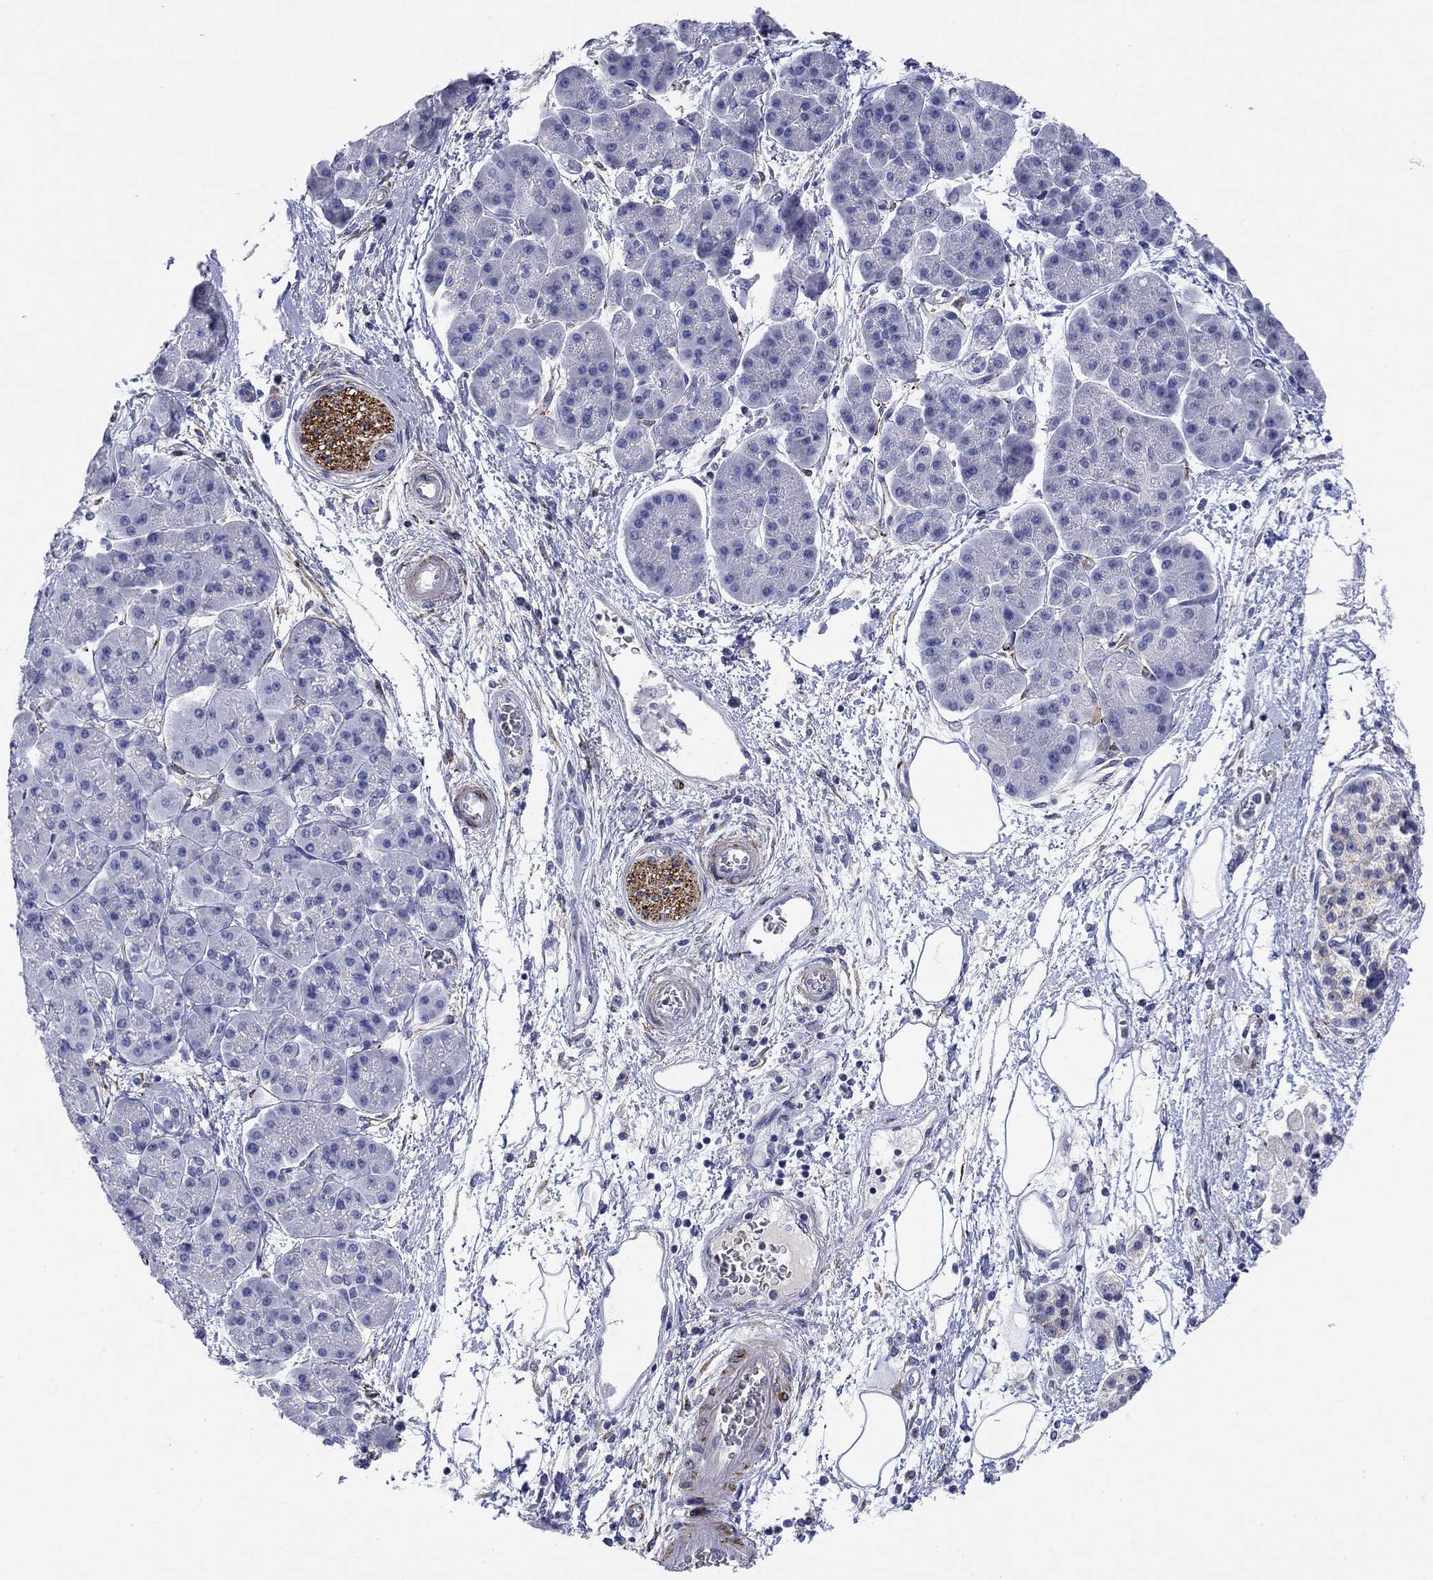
{"staining": {"intensity": "negative", "quantity": "none", "location": "none"}, "tissue": "pancreatic cancer", "cell_type": "Tumor cells", "image_type": "cancer", "snomed": [{"axis": "morphology", "description": "Adenocarcinoma, NOS"}, {"axis": "topography", "description": "Pancreas"}], "caption": "This is an immunohistochemistry (IHC) histopathology image of adenocarcinoma (pancreatic). There is no expression in tumor cells.", "gene": "PTPRZ1", "patient": {"sex": "female", "age": 73}}